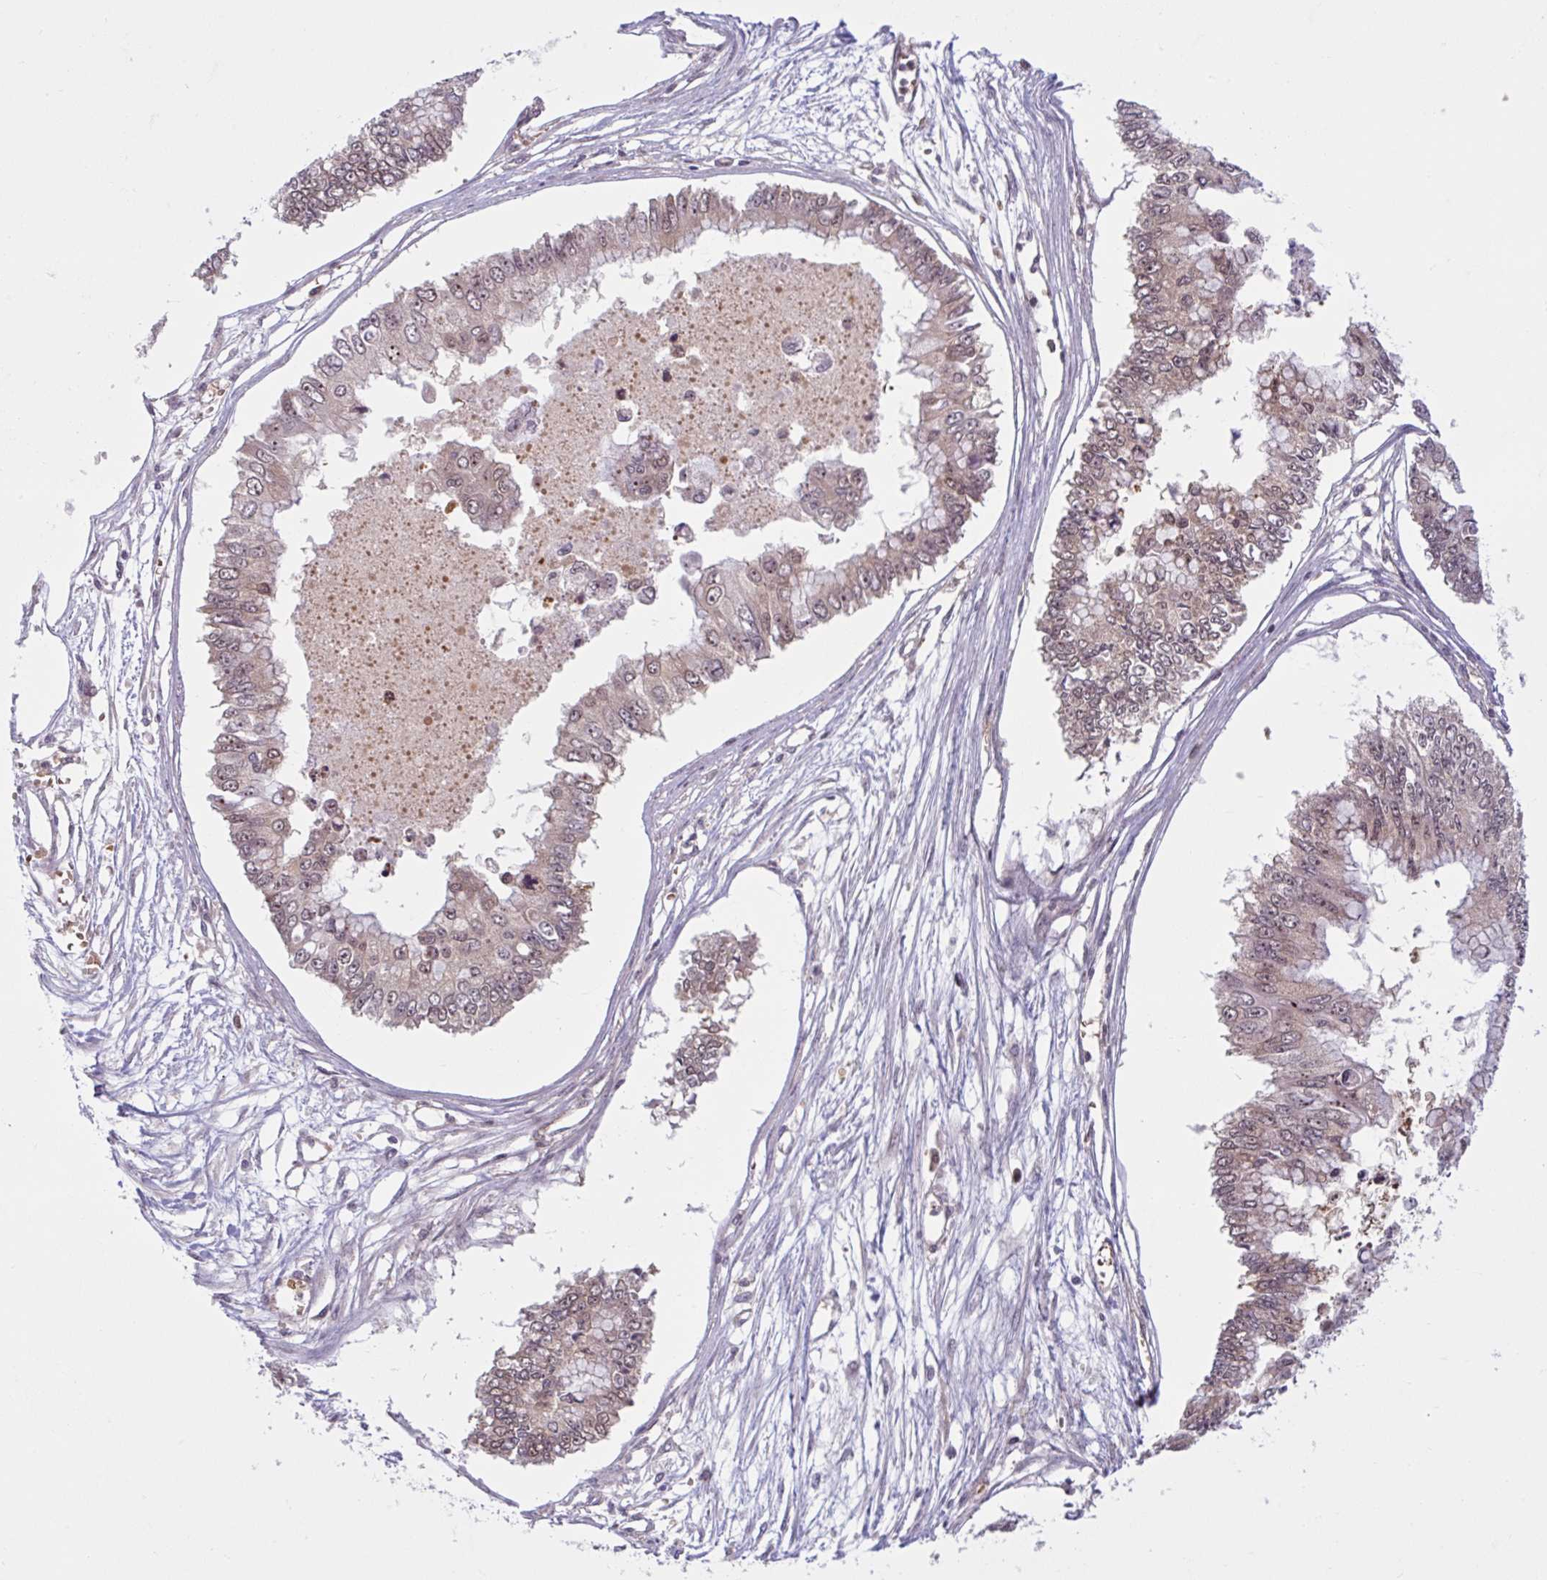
{"staining": {"intensity": "weak", "quantity": "25%-75%", "location": "nuclear"}, "tissue": "ovarian cancer", "cell_type": "Tumor cells", "image_type": "cancer", "snomed": [{"axis": "morphology", "description": "Cystadenocarcinoma, mucinous, NOS"}, {"axis": "topography", "description": "Ovary"}], "caption": "Immunohistochemical staining of ovarian cancer reveals low levels of weak nuclear protein staining in about 25%-75% of tumor cells.", "gene": "HMBS", "patient": {"sex": "female", "age": 72}}